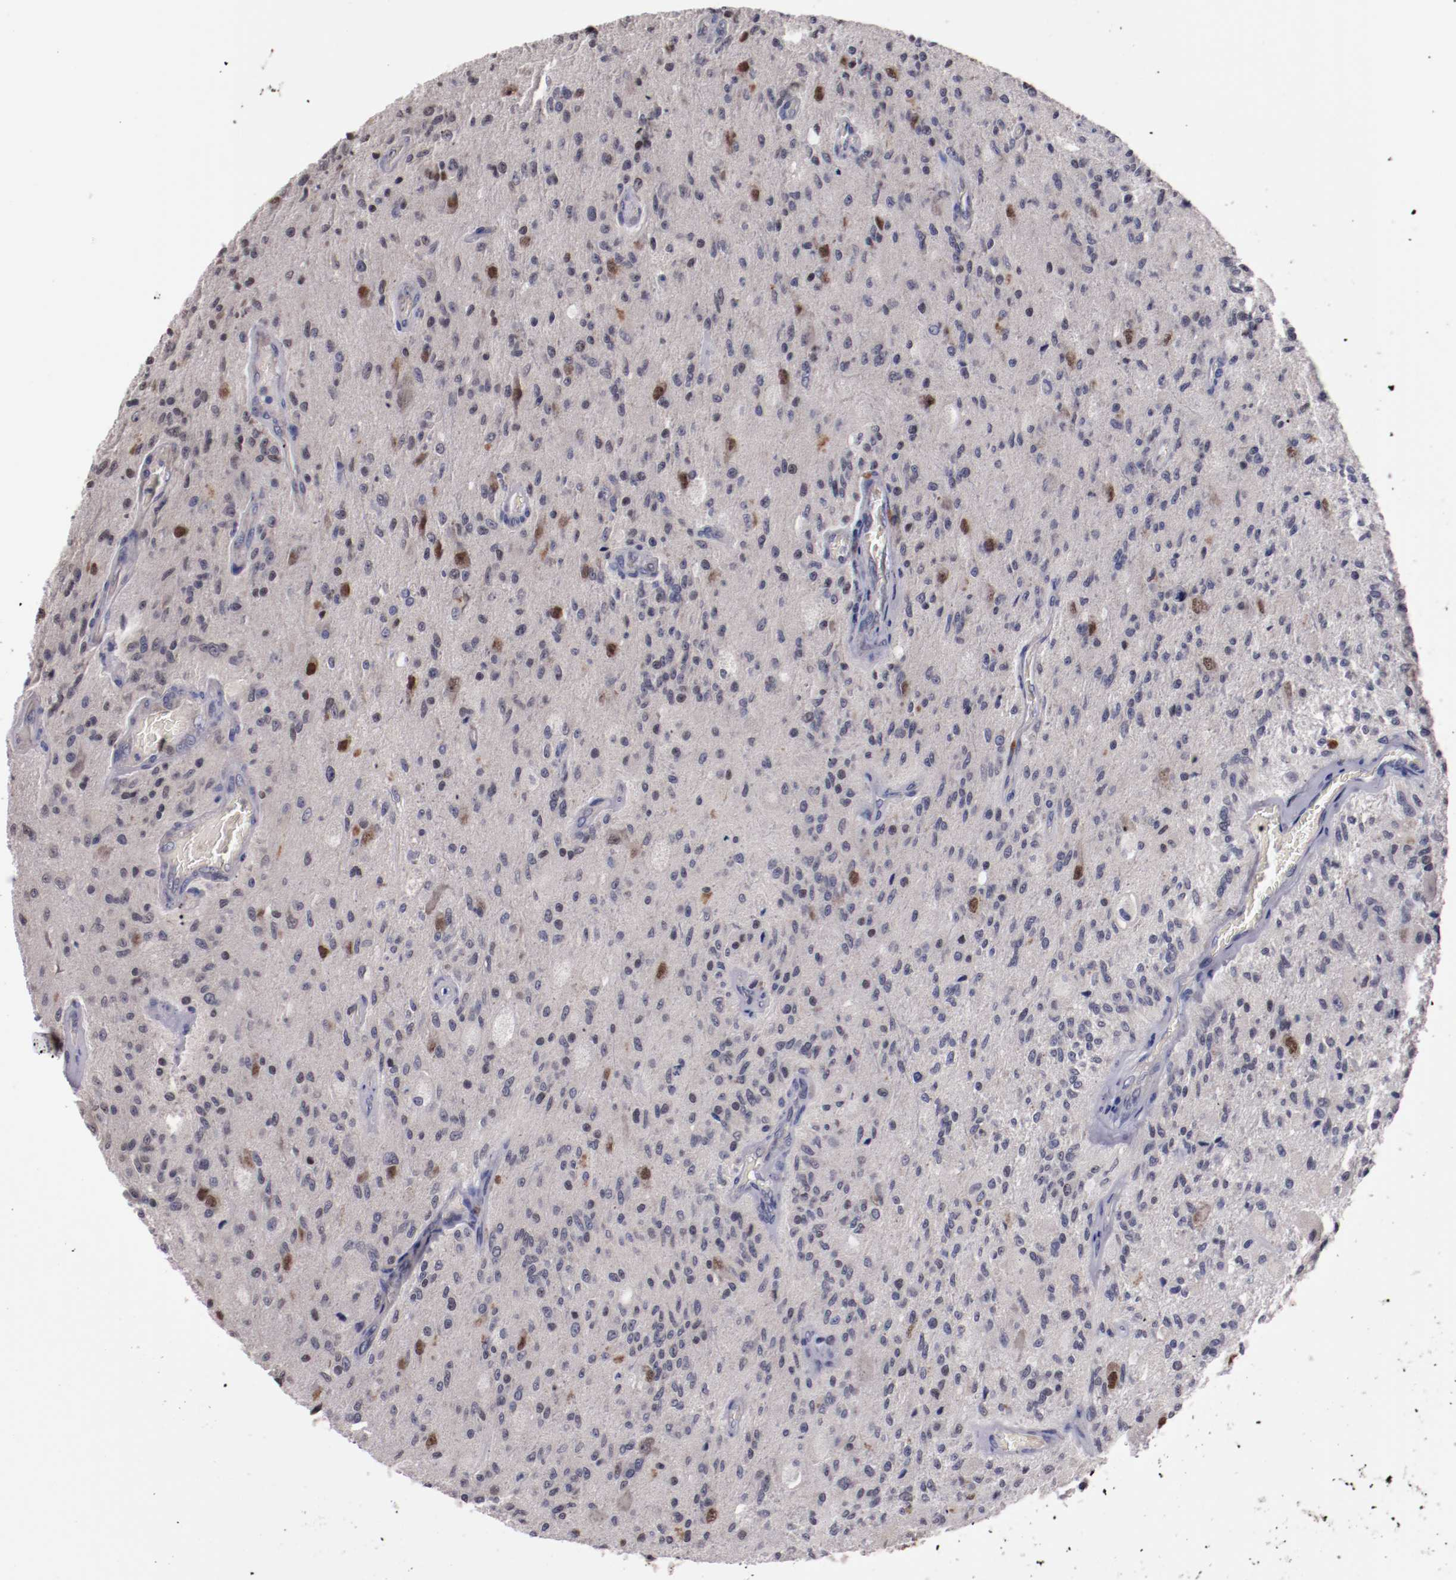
{"staining": {"intensity": "strong", "quantity": "25%-75%", "location": "nuclear"}, "tissue": "glioma", "cell_type": "Tumor cells", "image_type": "cancer", "snomed": [{"axis": "morphology", "description": "Normal tissue, NOS"}, {"axis": "morphology", "description": "Glioma, malignant, High grade"}, {"axis": "topography", "description": "Cerebral cortex"}], "caption": "Immunohistochemistry of human glioma reveals high levels of strong nuclear staining in approximately 25%-75% of tumor cells. (DAB IHC with brightfield microscopy, high magnification).", "gene": "FAM81A", "patient": {"sex": "male", "age": 77}}